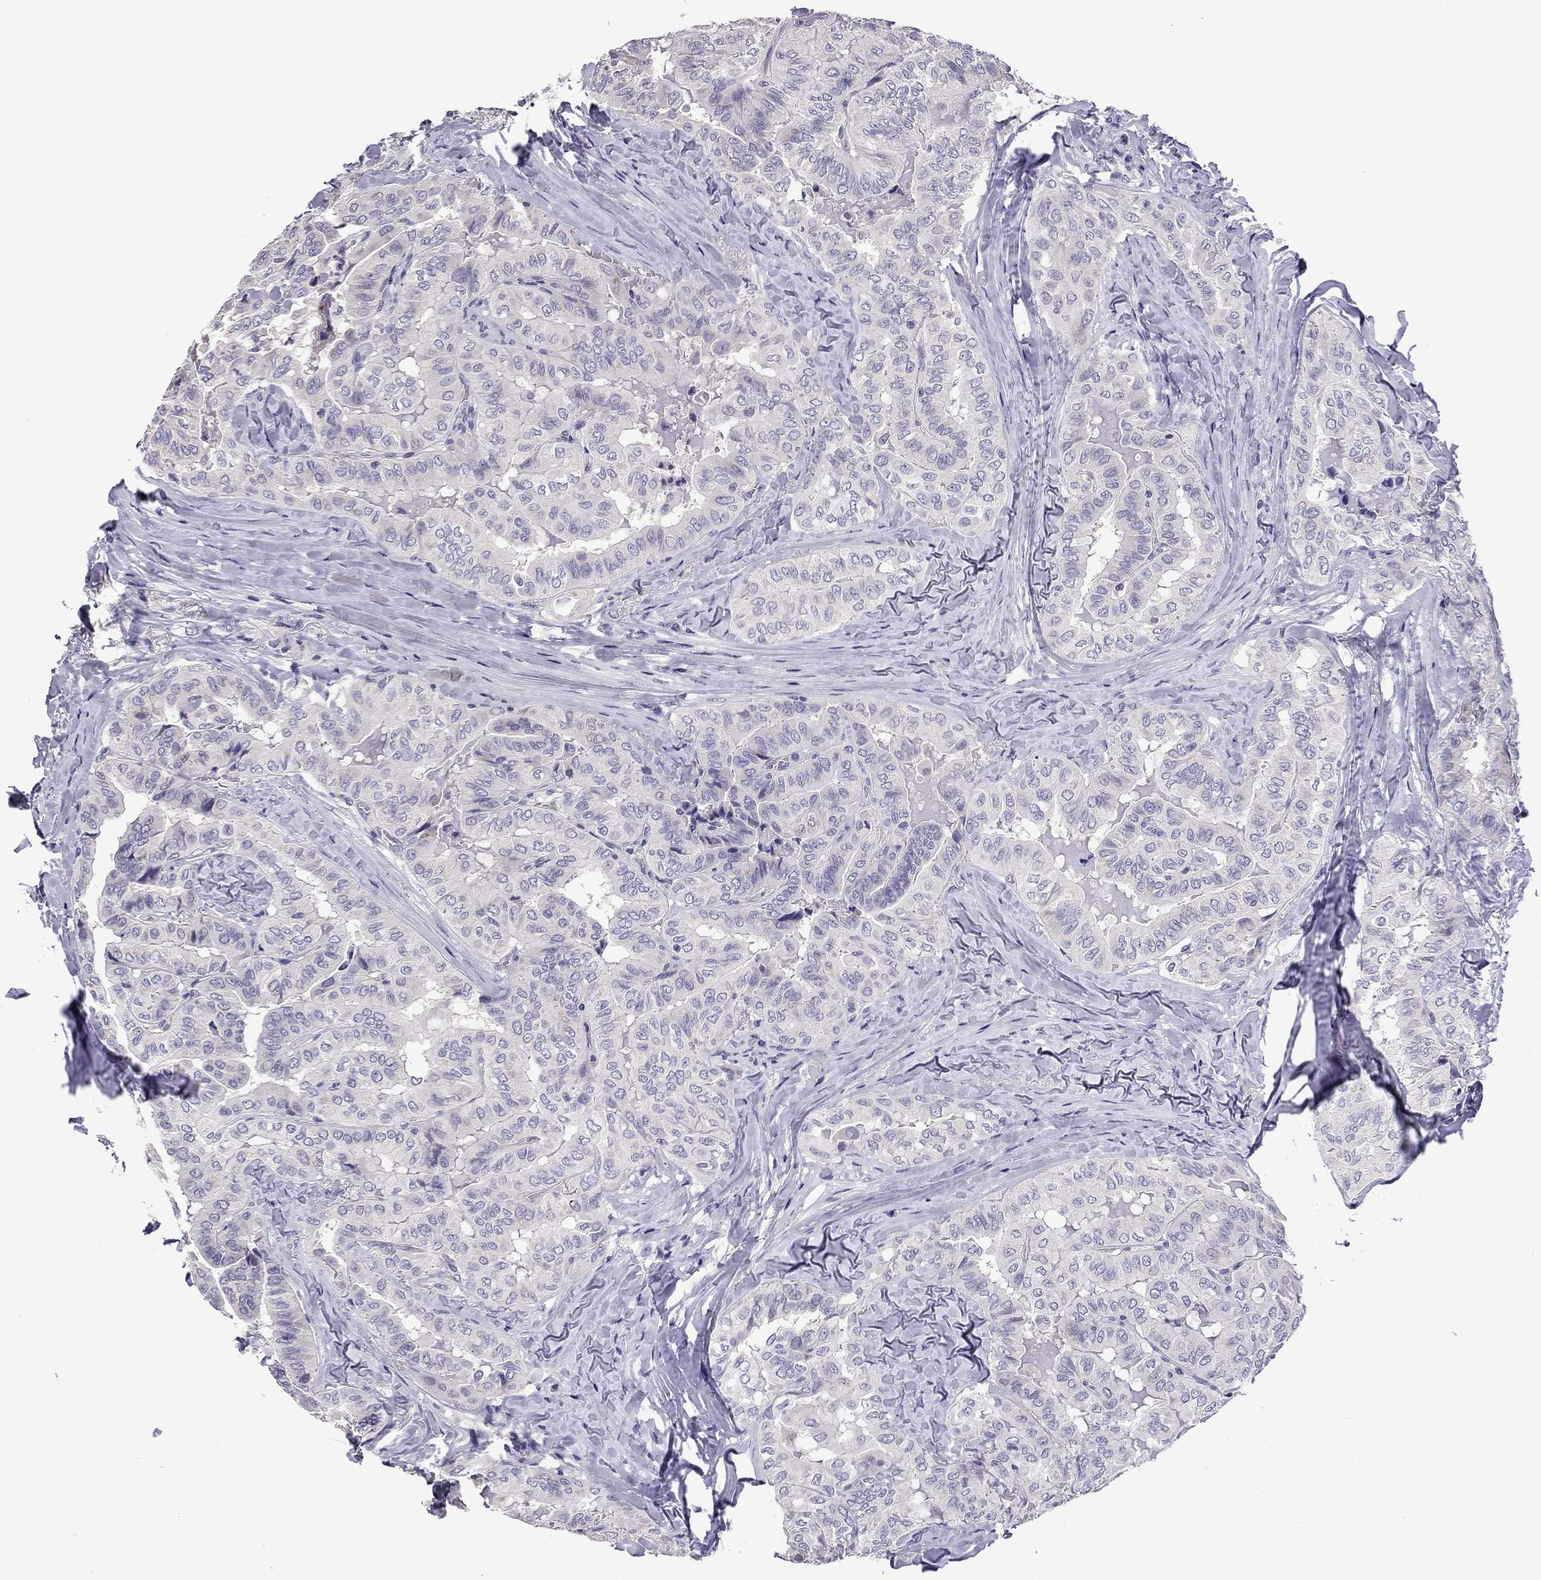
{"staining": {"intensity": "negative", "quantity": "none", "location": "none"}, "tissue": "thyroid cancer", "cell_type": "Tumor cells", "image_type": "cancer", "snomed": [{"axis": "morphology", "description": "Papillary adenocarcinoma, NOS"}, {"axis": "topography", "description": "Thyroid gland"}], "caption": "Histopathology image shows no protein expression in tumor cells of papillary adenocarcinoma (thyroid) tissue.", "gene": "TTN", "patient": {"sex": "female", "age": 68}}